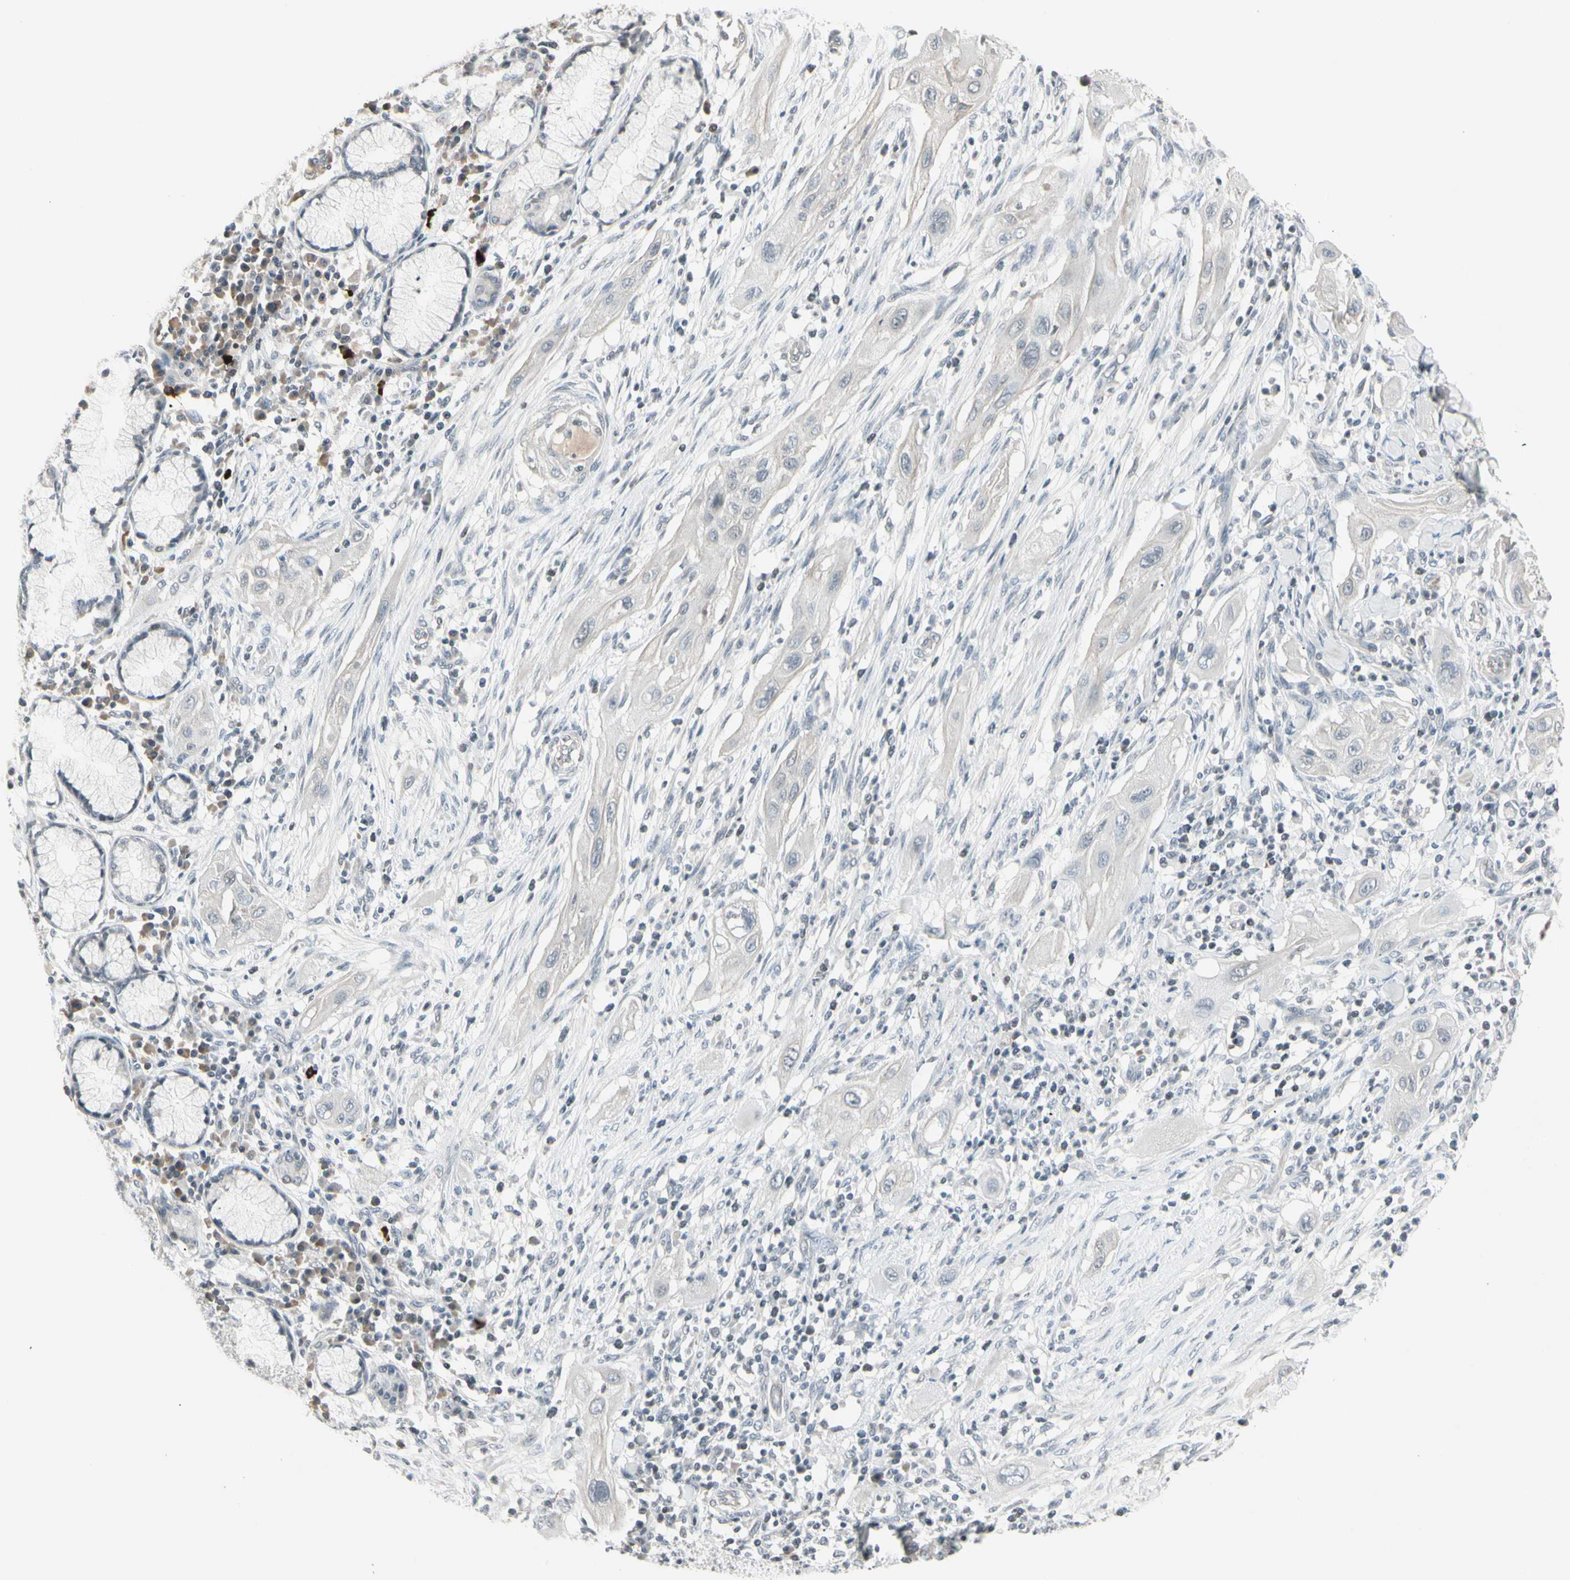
{"staining": {"intensity": "negative", "quantity": "none", "location": "none"}, "tissue": "lung cancer", "cell_type": "Tumor cells", "image_type": "cancer", "snomed": [{"axis": "morphology", "description": "Squamous cell carcinoma, NOS"}, {"axis": "topography", "description": "Lung"}], "caption": "Lung cancer (squamous cell carcinoma) was stained to show a protein in brown. There is no significant staining in tumor cells.", "gene": "DMPK", "patient": {"sex": "female", "age": 47}}